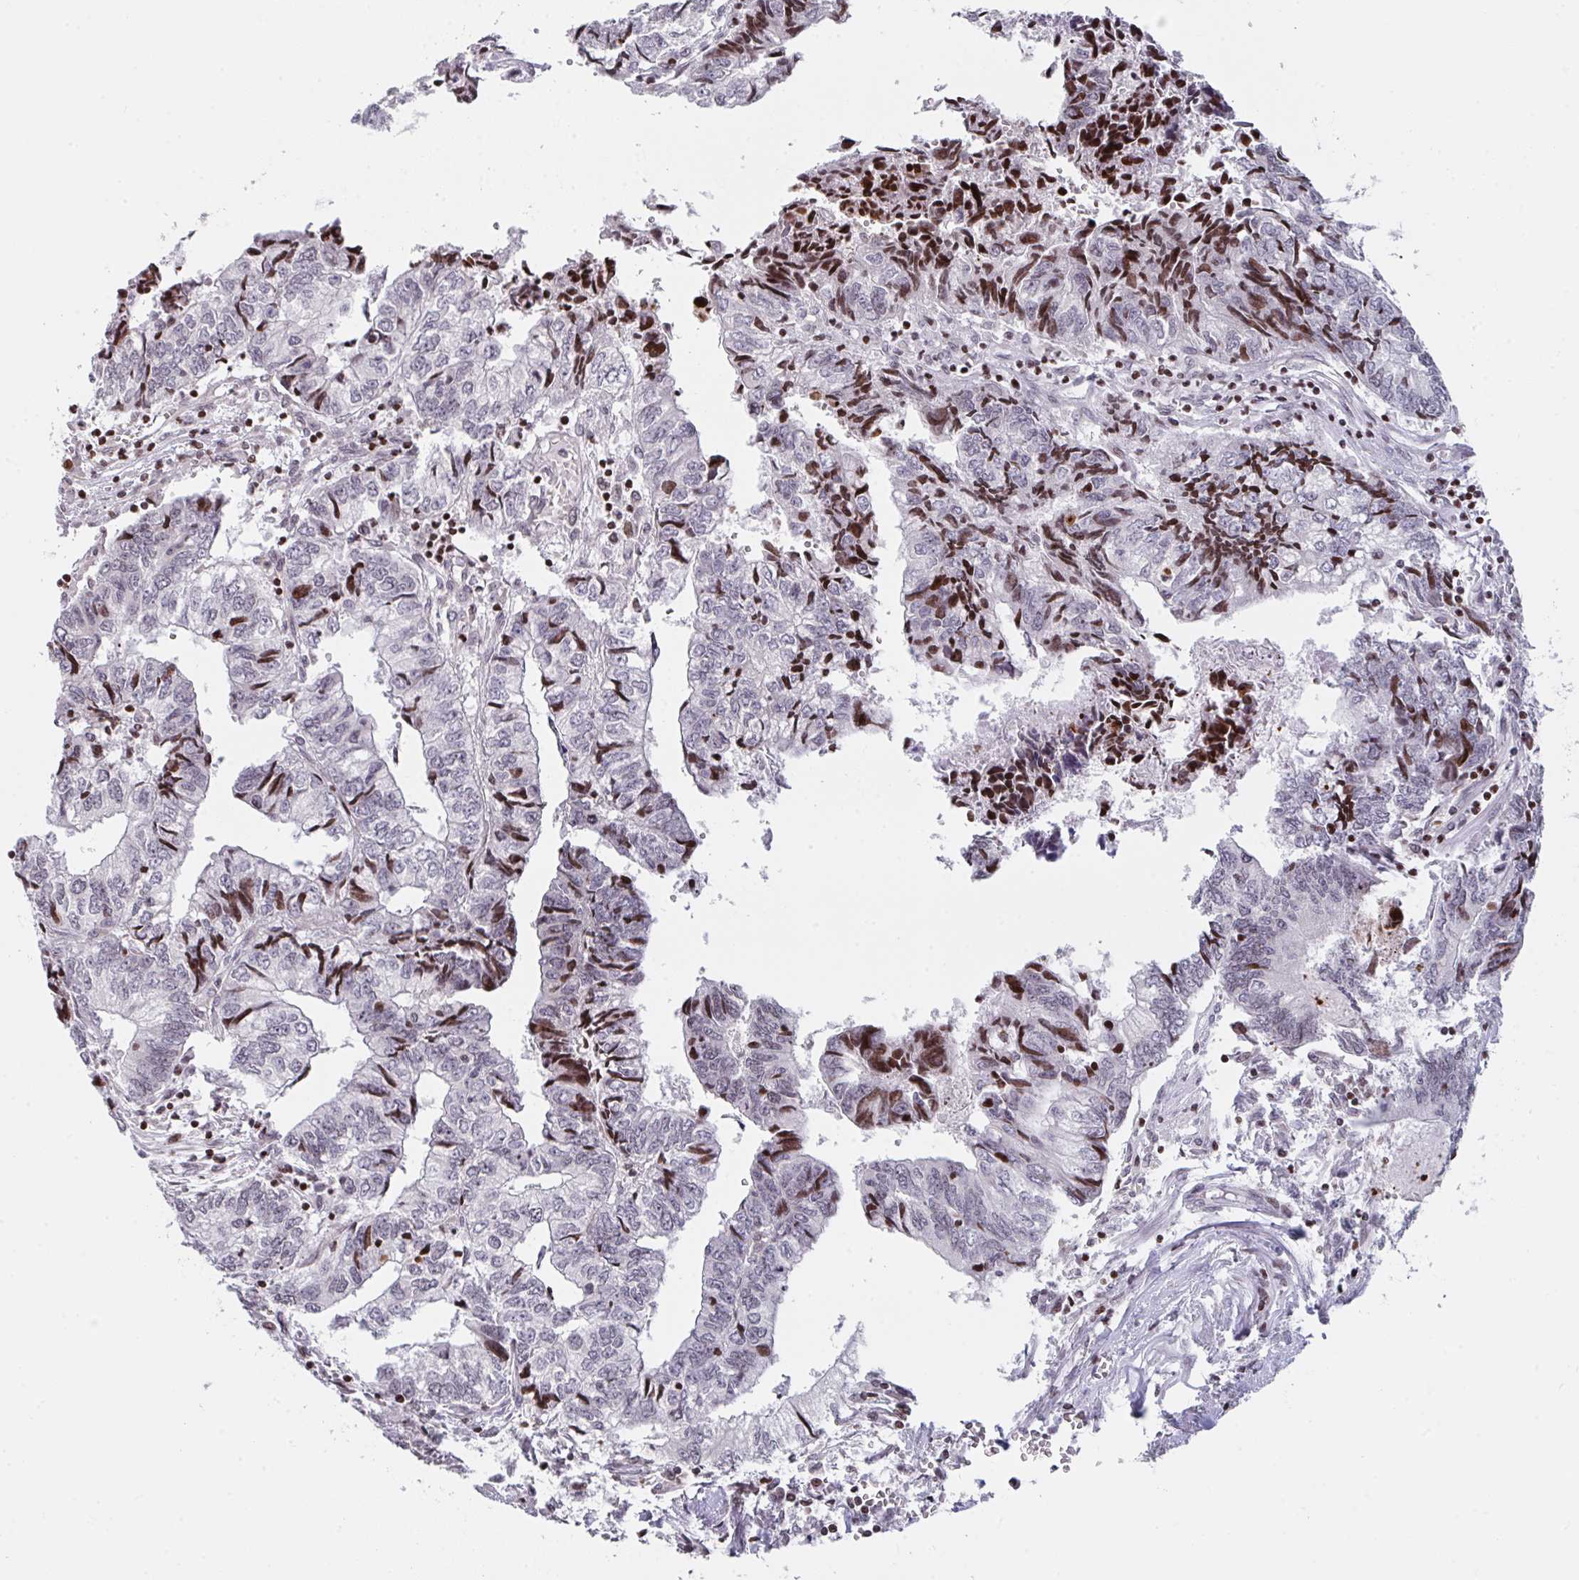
{"staining": {"intensity": "strong", "quantity": "<25%", "location": "nuclear"}, "tissue": "colorectal cancer", "cell_type": "Tumor cells", "image_type": "cancer", "snomed": [{"axis": "morphology", "description": "Adenocarcinoma, NOS"}, {"axis": "topography", "description": "Colon"}], "caption": "Immunohistochemical staining of colorectal cancer reveals medium levels of strong nuclear positivity in about <25% of tumor cells.", "gene": "PCDHB8", "patient": {"sex": "male", "age": 86}}